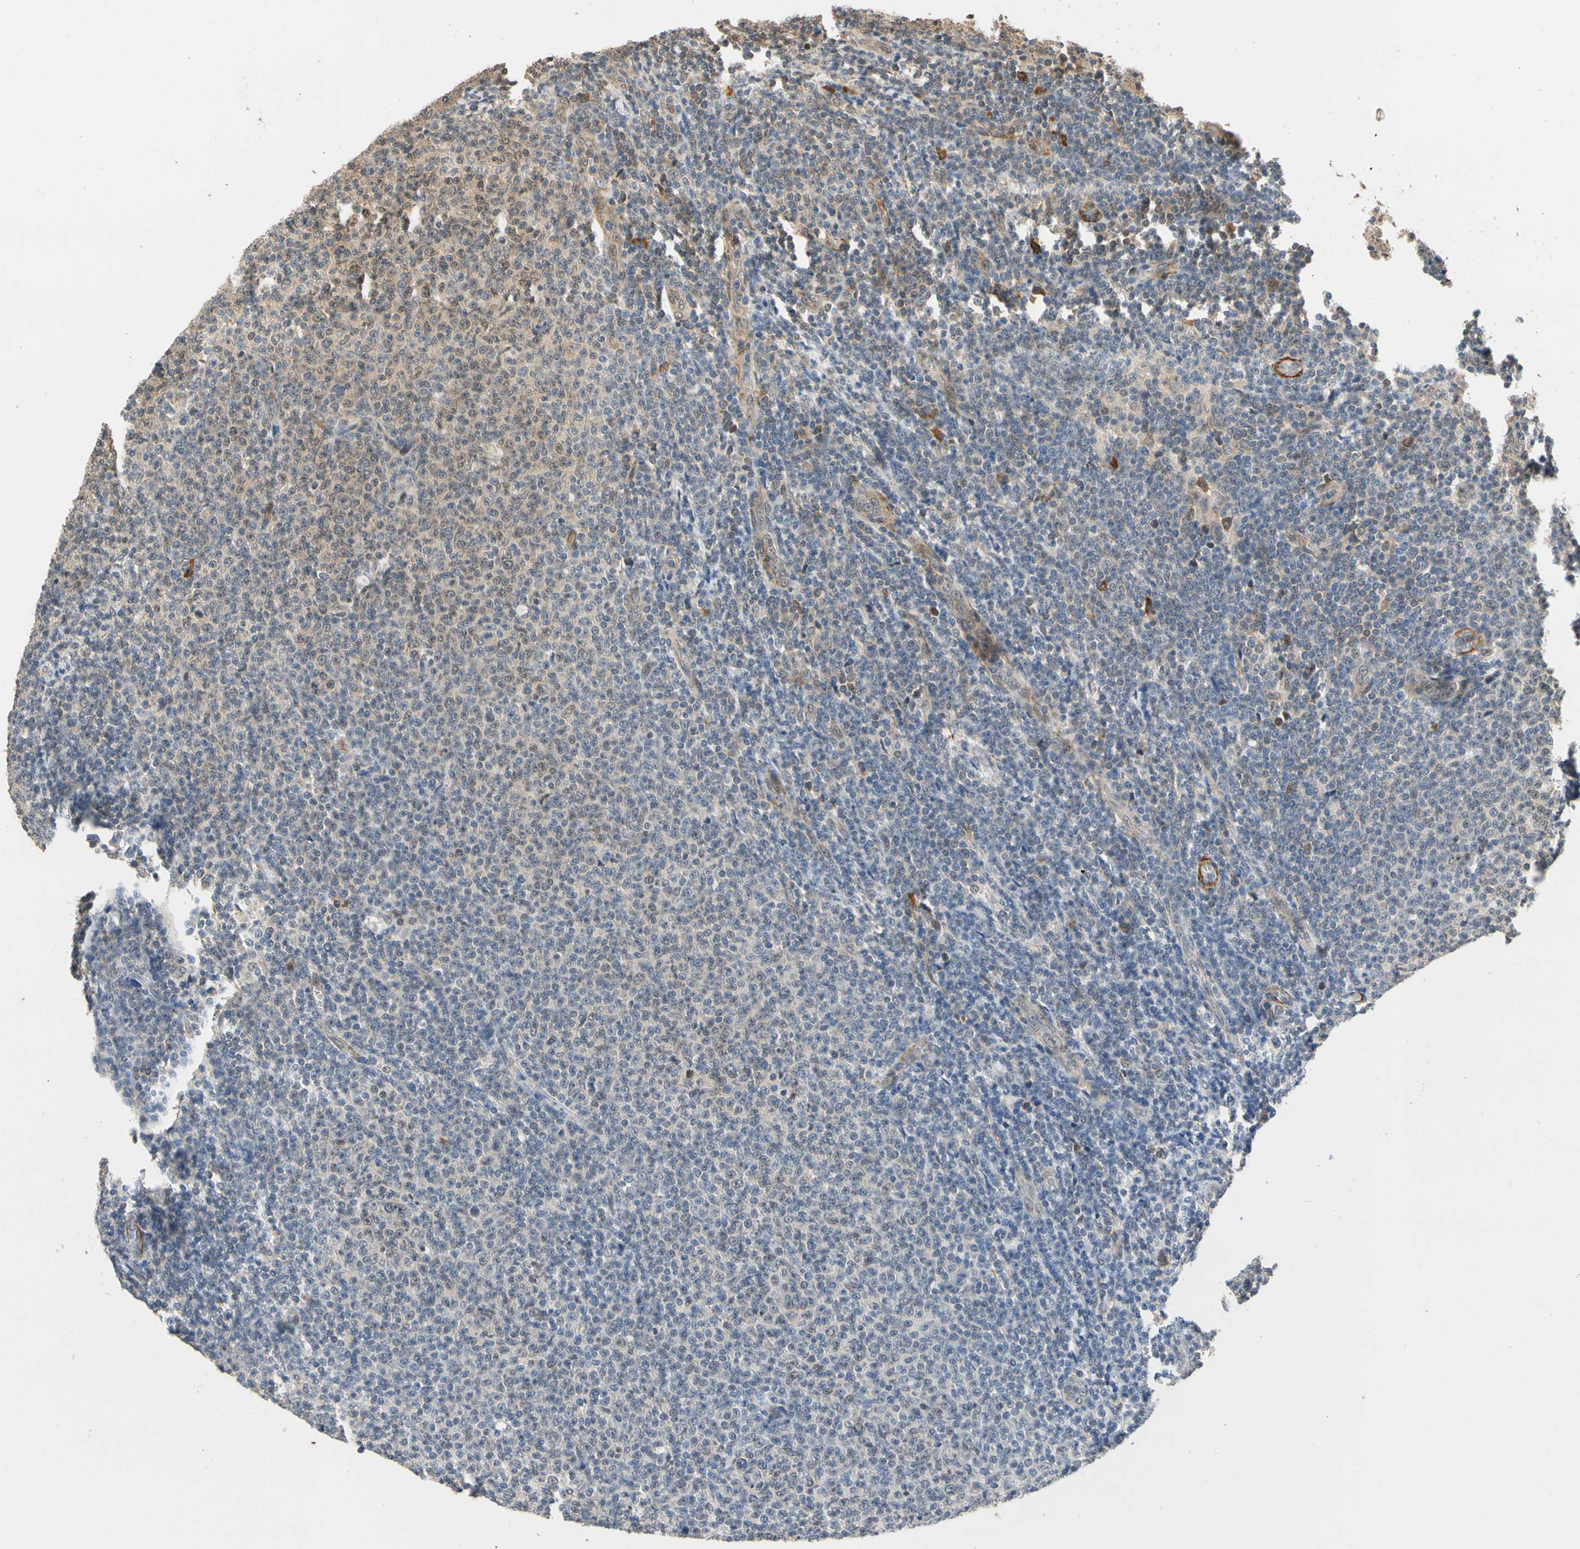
{"staining": {"intensity": "negative", "quantity": "none", "location": "none"}, "tissue": "lymphoma", "cell_type": "Tumor cells", "image_type": "cancer", "snomed": [{"axis": "morphology", "description": "Malignant lymphoma, non-Hodgkin's type, Low grade"}, {"axis": "topography", "description": "Lymph node"}], "caption": "Human malignant lymphoma, non-Hodgkin's type (low-grade) stained for a protein using immunohistochemistry (IHC) shows no staining in tumor cells.", "gene": "QSER1", "patient": {"sex": "male", "age": 66}}